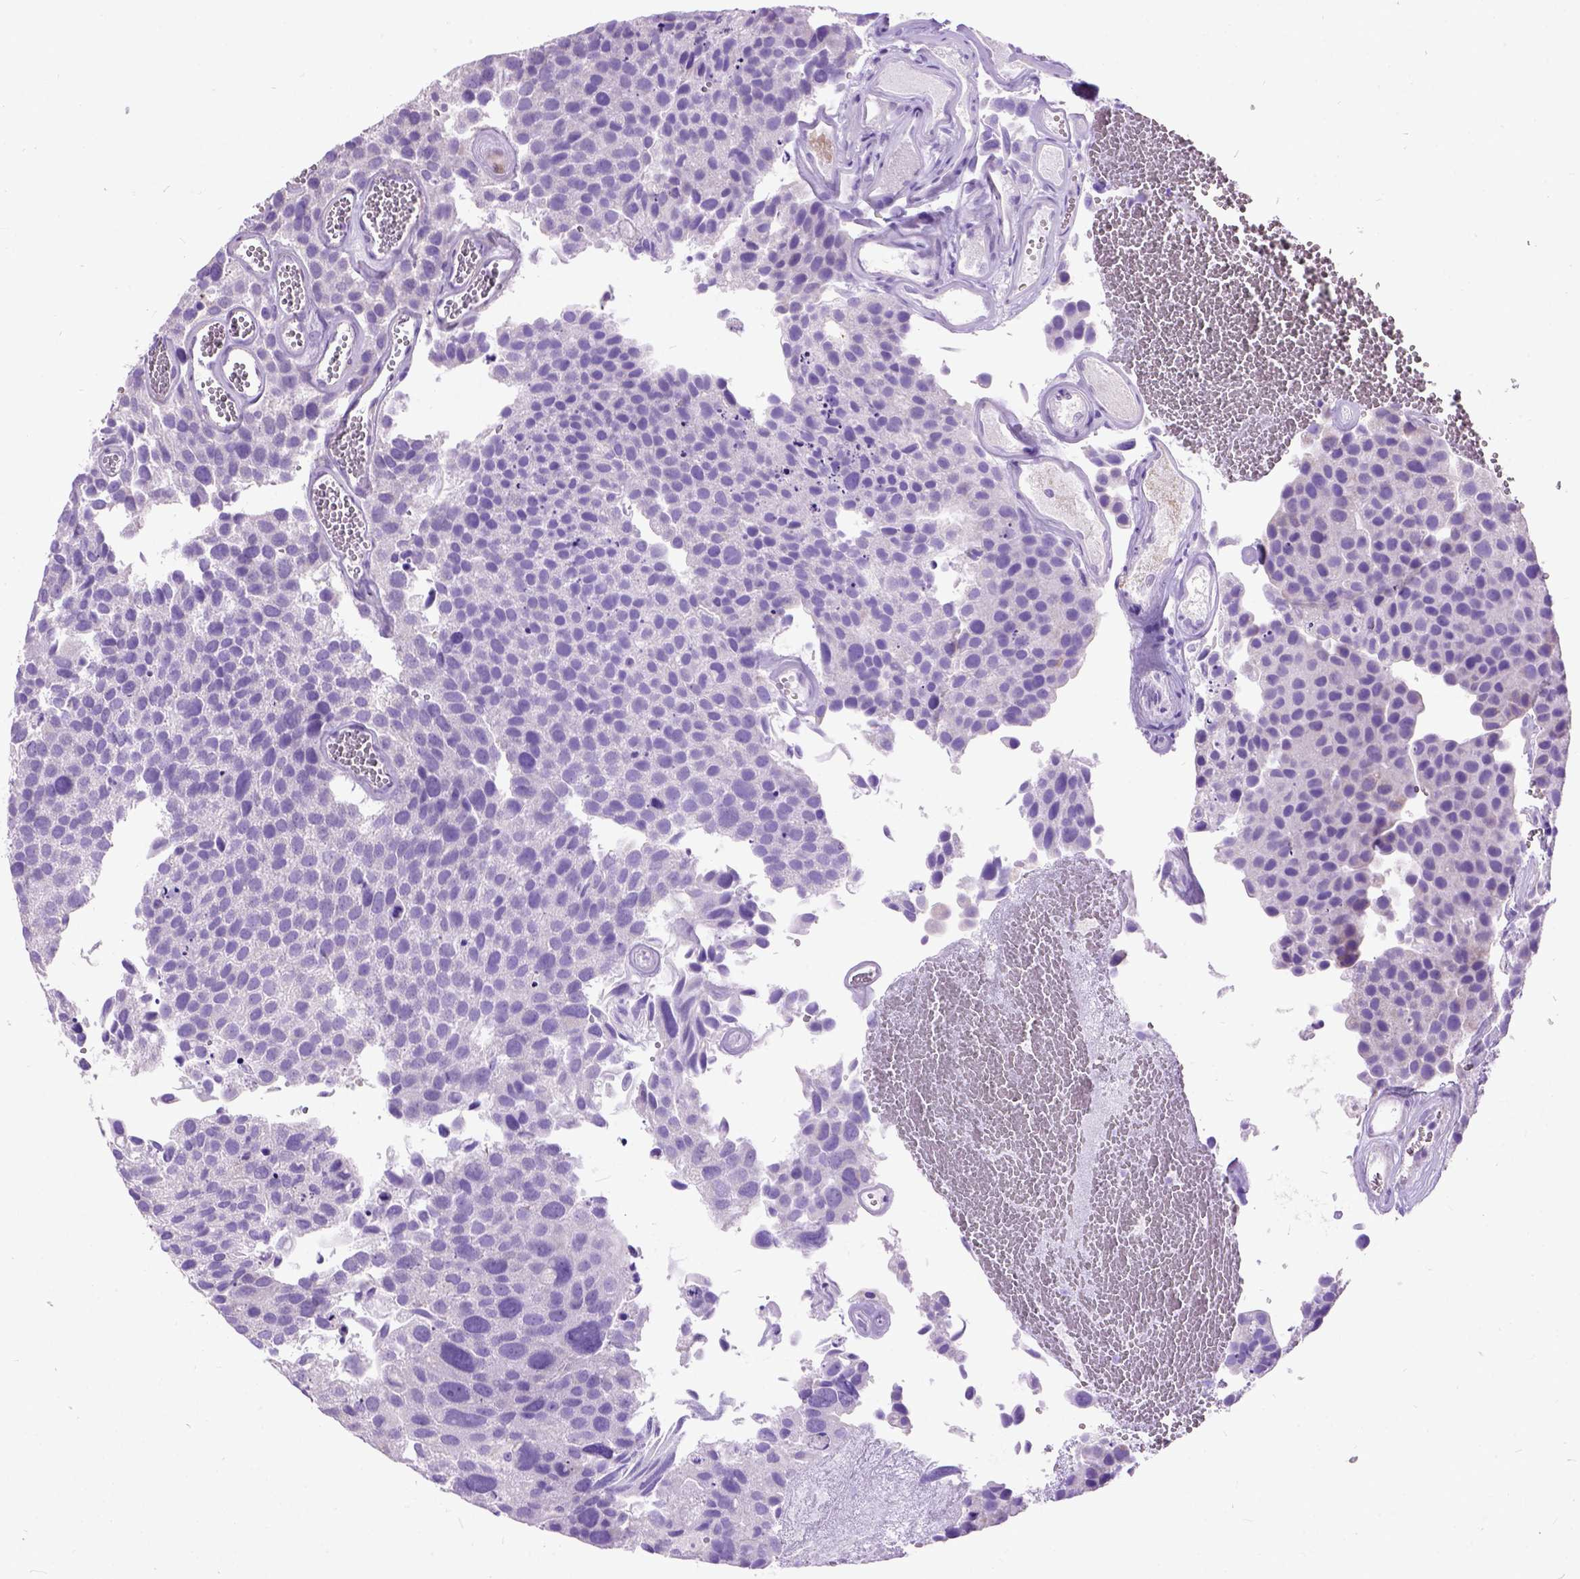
{"staining": {"intensity": "negative", "quantity": "none", "location": "none"}, "tissue": "urothelial cancer", "cell_type": "Tumor cells", "image_type": "cancer", "snomed": [{"axis": "morphology", "description": "Urothelial carcinoma, Low grade"}, {"axis": "topography", "description": "Urinary bladder"}], "caption": "High magnification brightfield microscopy of urothelial cancer stained with DAB (brown) and counterstained with hematoxylin (blue): tumor cells show no significant positivity.", "gene": "MAPT", "patient": {"sex": "female", "age": 69}}